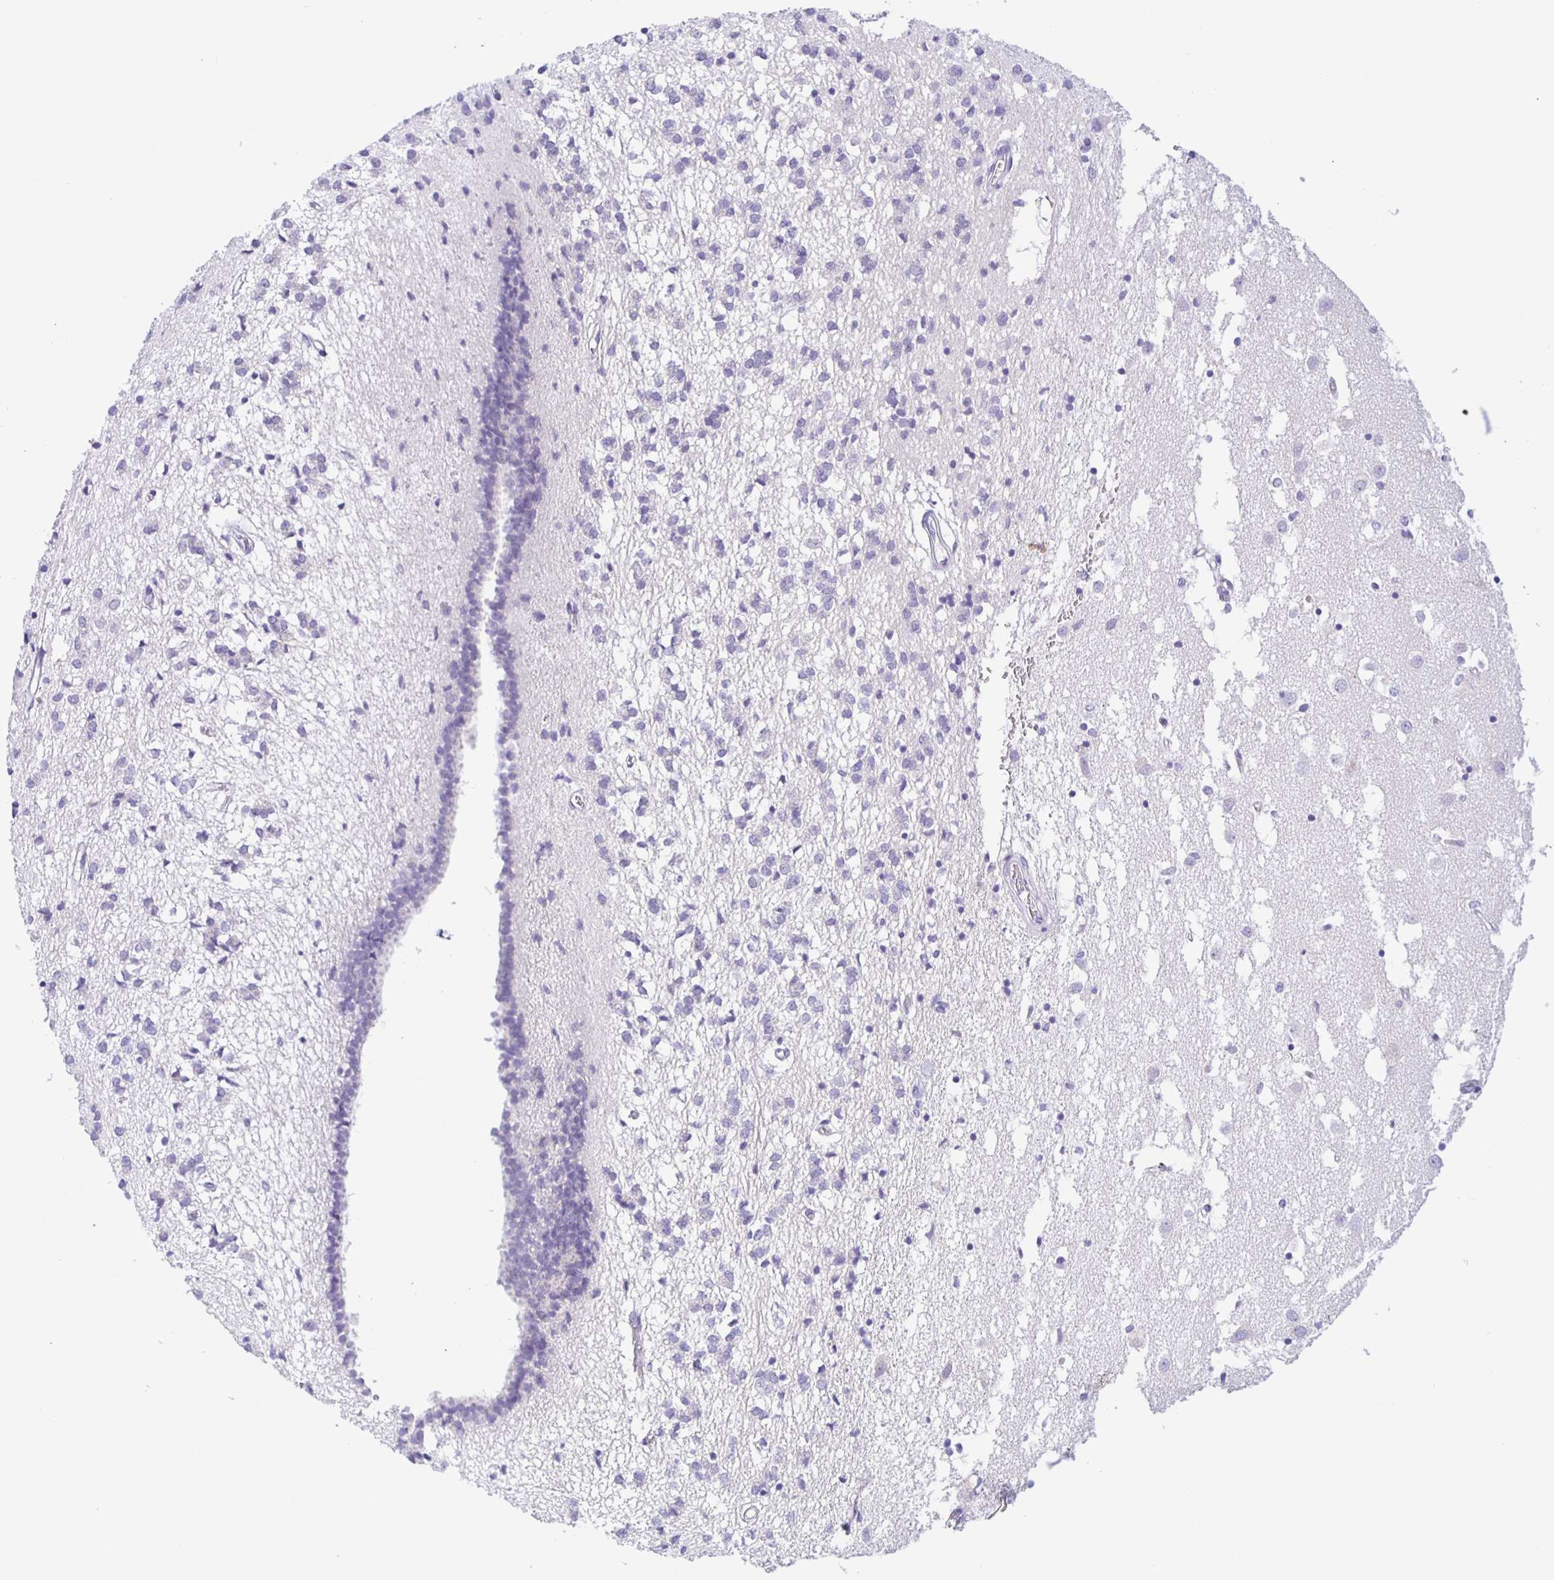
{"staining": {"intensity": "negative", "quantity": "none", "location": "none"}, "tissue": "caudate", "cell_type": "Glial cells", "image_type": "normal", "snomed": [{"axis": "morphology", "description": "Normal tissue, NOS"}, {"axis": "topography", "description": "Lateral ventricle wall"}], "caption": "High magnification brightfield microscopy of normal caudate stained with DAB (brown) and counterstained with hematoxylin (blue): glial cells show no significant positivity. The staining was performed using DAB to visualize the protein expression in brown, while the nuclei were stained in blue with hematoxylin (Magnification: 20x).", "gene": "TGIF2LX", "patient": {"sex": "male", "age": 70}}